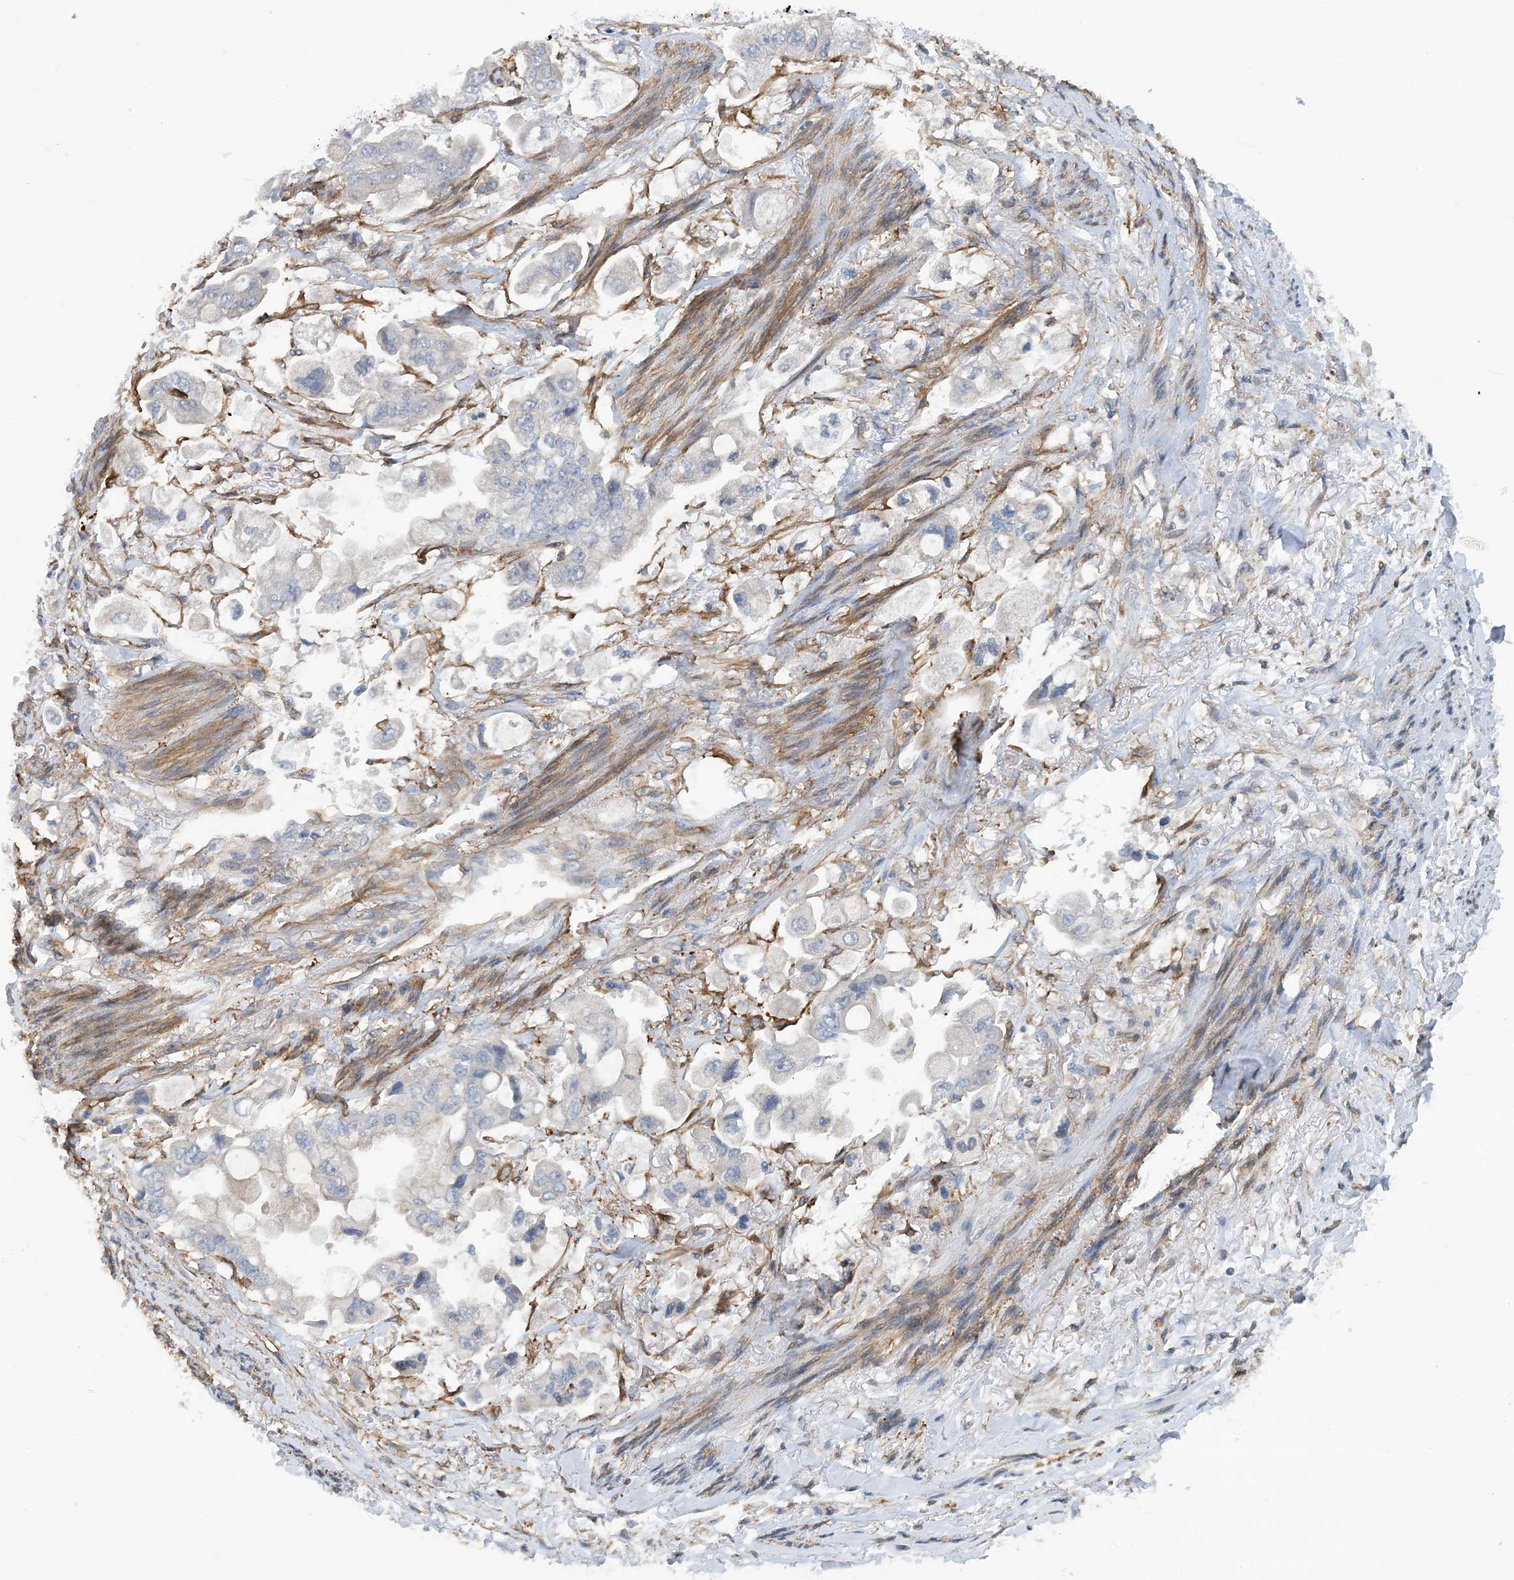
{"staining": {"intensity": "weak", "quantity": "<25%", "location": "cytoplasmic/membranous"}, "tissue": "stomach cancer", "cell_type": "Tumor cells", "image_type": "cancer", "snomed": [{"axis": "morphology", "description": "Adenocarcinoma, NOS"}, {"axis": "topography", "description": "Stomach"}], "caption": "A photomicrograph of human adenocarcinoma (stomach) is negative for staining in tumor cells.", "gene": "EIF2A", "patient": {"sex": "male", "age": 62}}